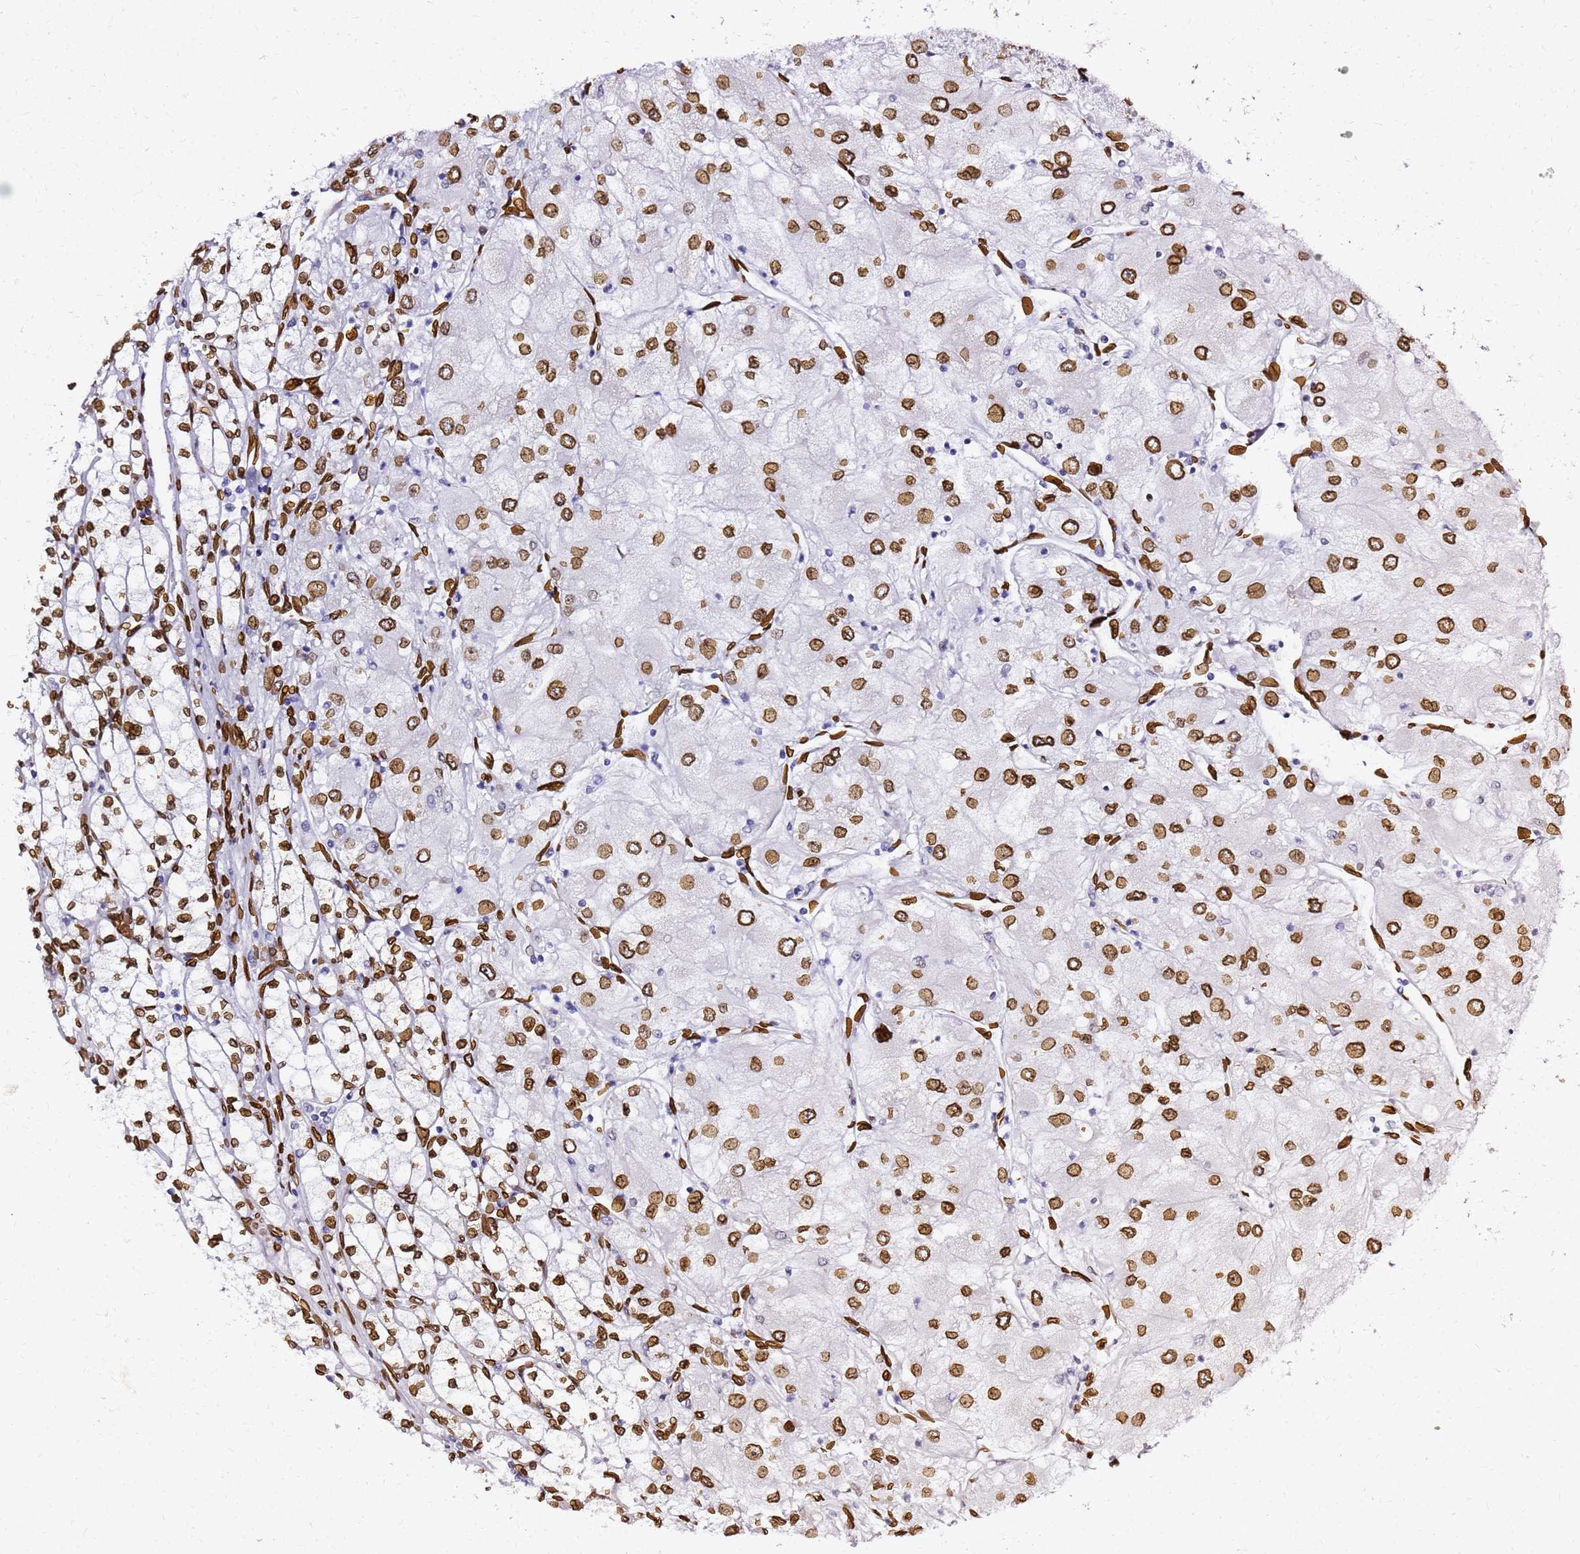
{"staining": {"intensity": "moderate", "quantity": ">75%", "location": "cytoplasmic/membranous,nuclear"}, "tissue": "renal cancer", "cell_type": "Tumor cells", "image_type": "cancer", "snomed": [{"axis": "morphology", "description": "Adenocarcinoma, NOS"}, {"axis": "topography", "description": "Kidney"}], "caption": "A photomicrograph of human renal cancer stained for a protein shows moderate cytoplasmic/membranous and nuclear brown staining in tumor cells. Nuclei are stained in blue.", "gene": "C6orf141", "patient": {"sex": "male", "age": 80}}